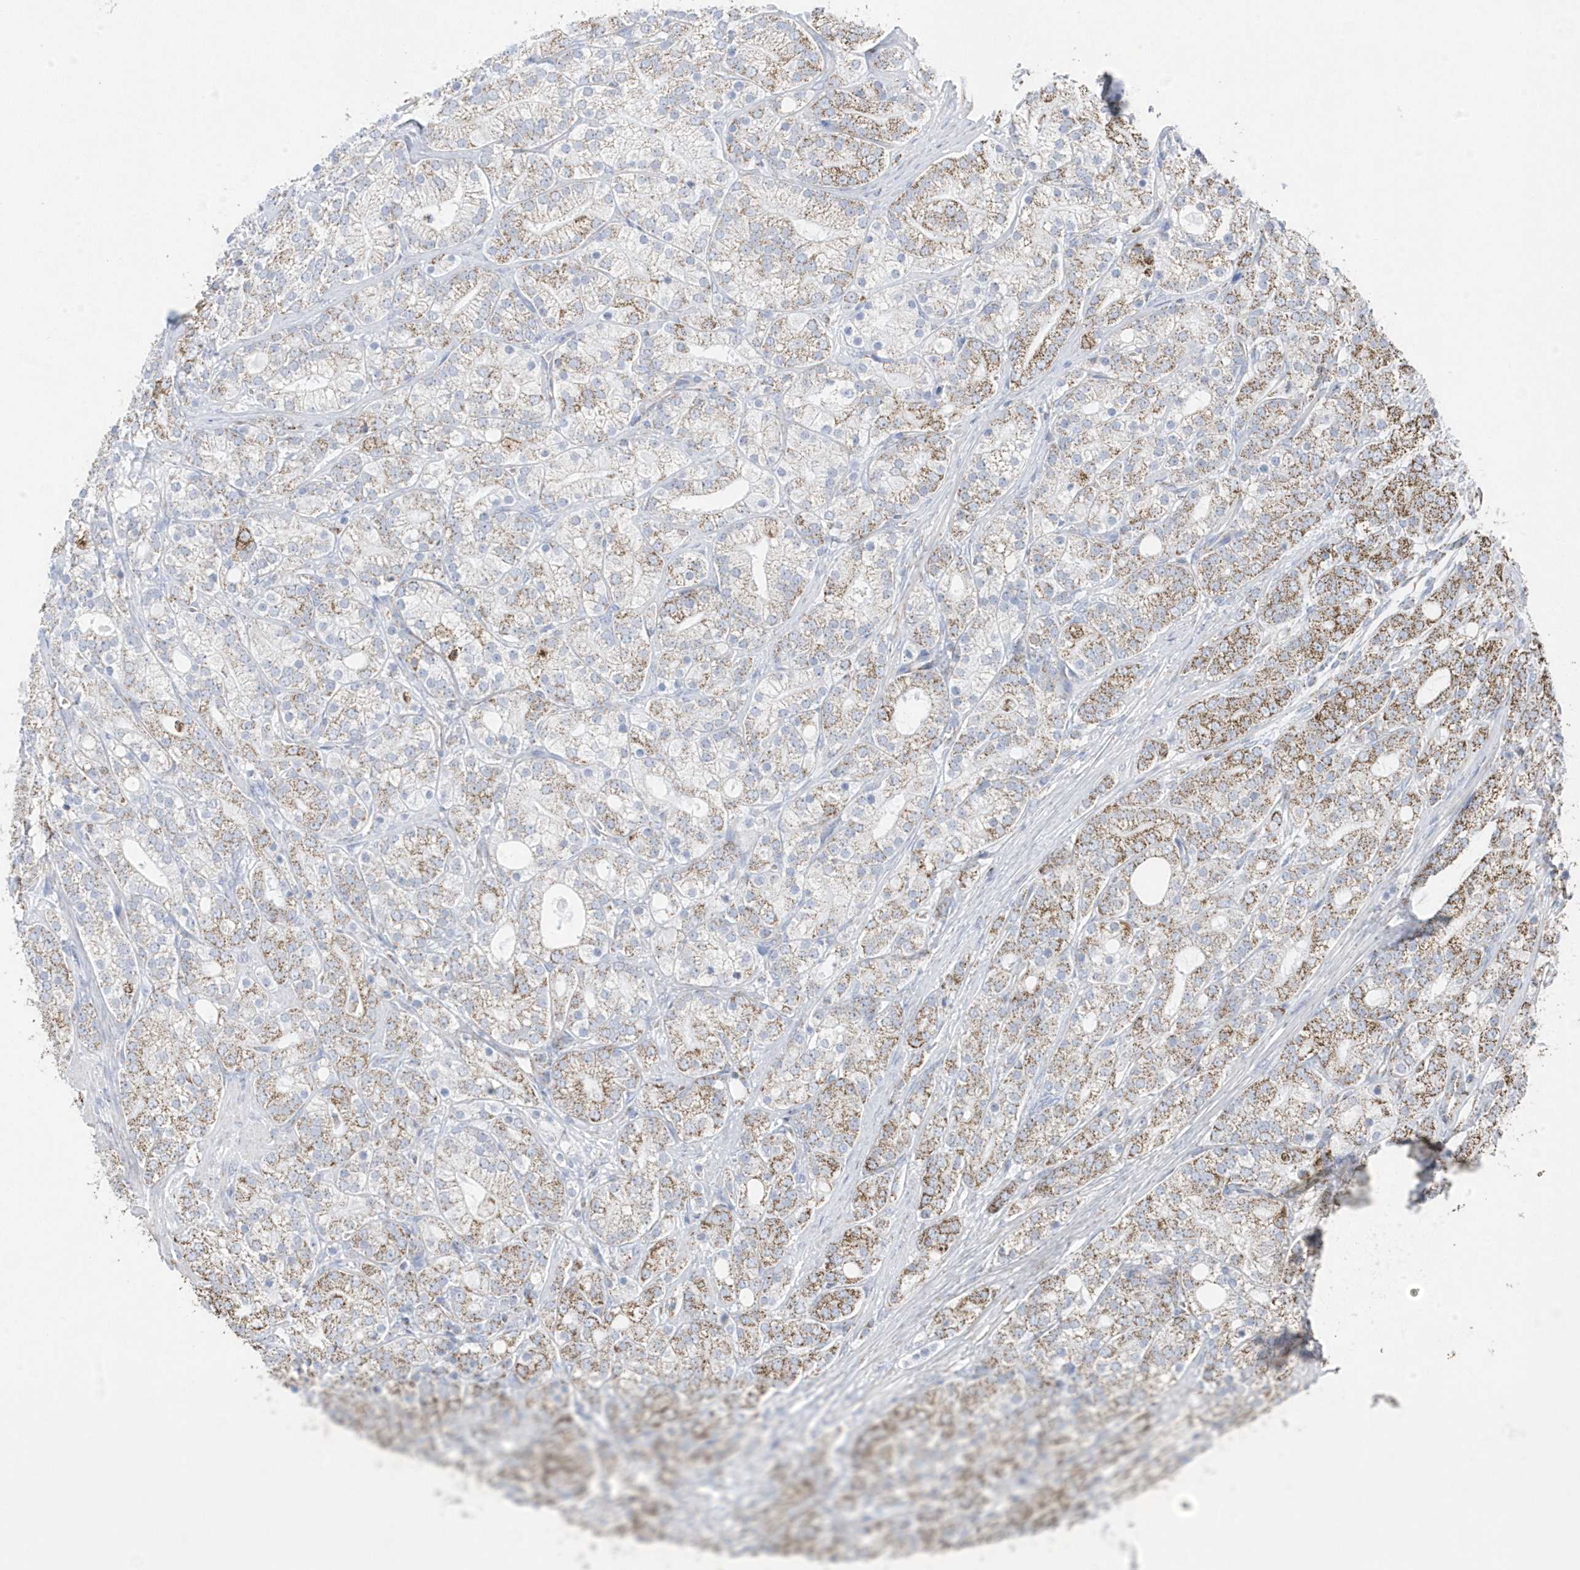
{"staining": {"intensity": "moderate", "quantity": "<25%", "location": "cytoplasmic/membranous"}, "tissue": "prostate cancer", "cell_type": "Tumor cells", "image_type": "cancer", "snomed": [{"axis": "morphology", "description": "Adenocarcinoma, High grade"}, {"axis": "topography", "description": "Prostate"}], "caption": "Prostate cancer was stained to show a protein in brown. There is low levels of moderate cytoplasmic/membranous staining in approximately <25% of tumor cells.", "gene": "GTPBP8", "patient": {"sex": "male", "age": 57}}